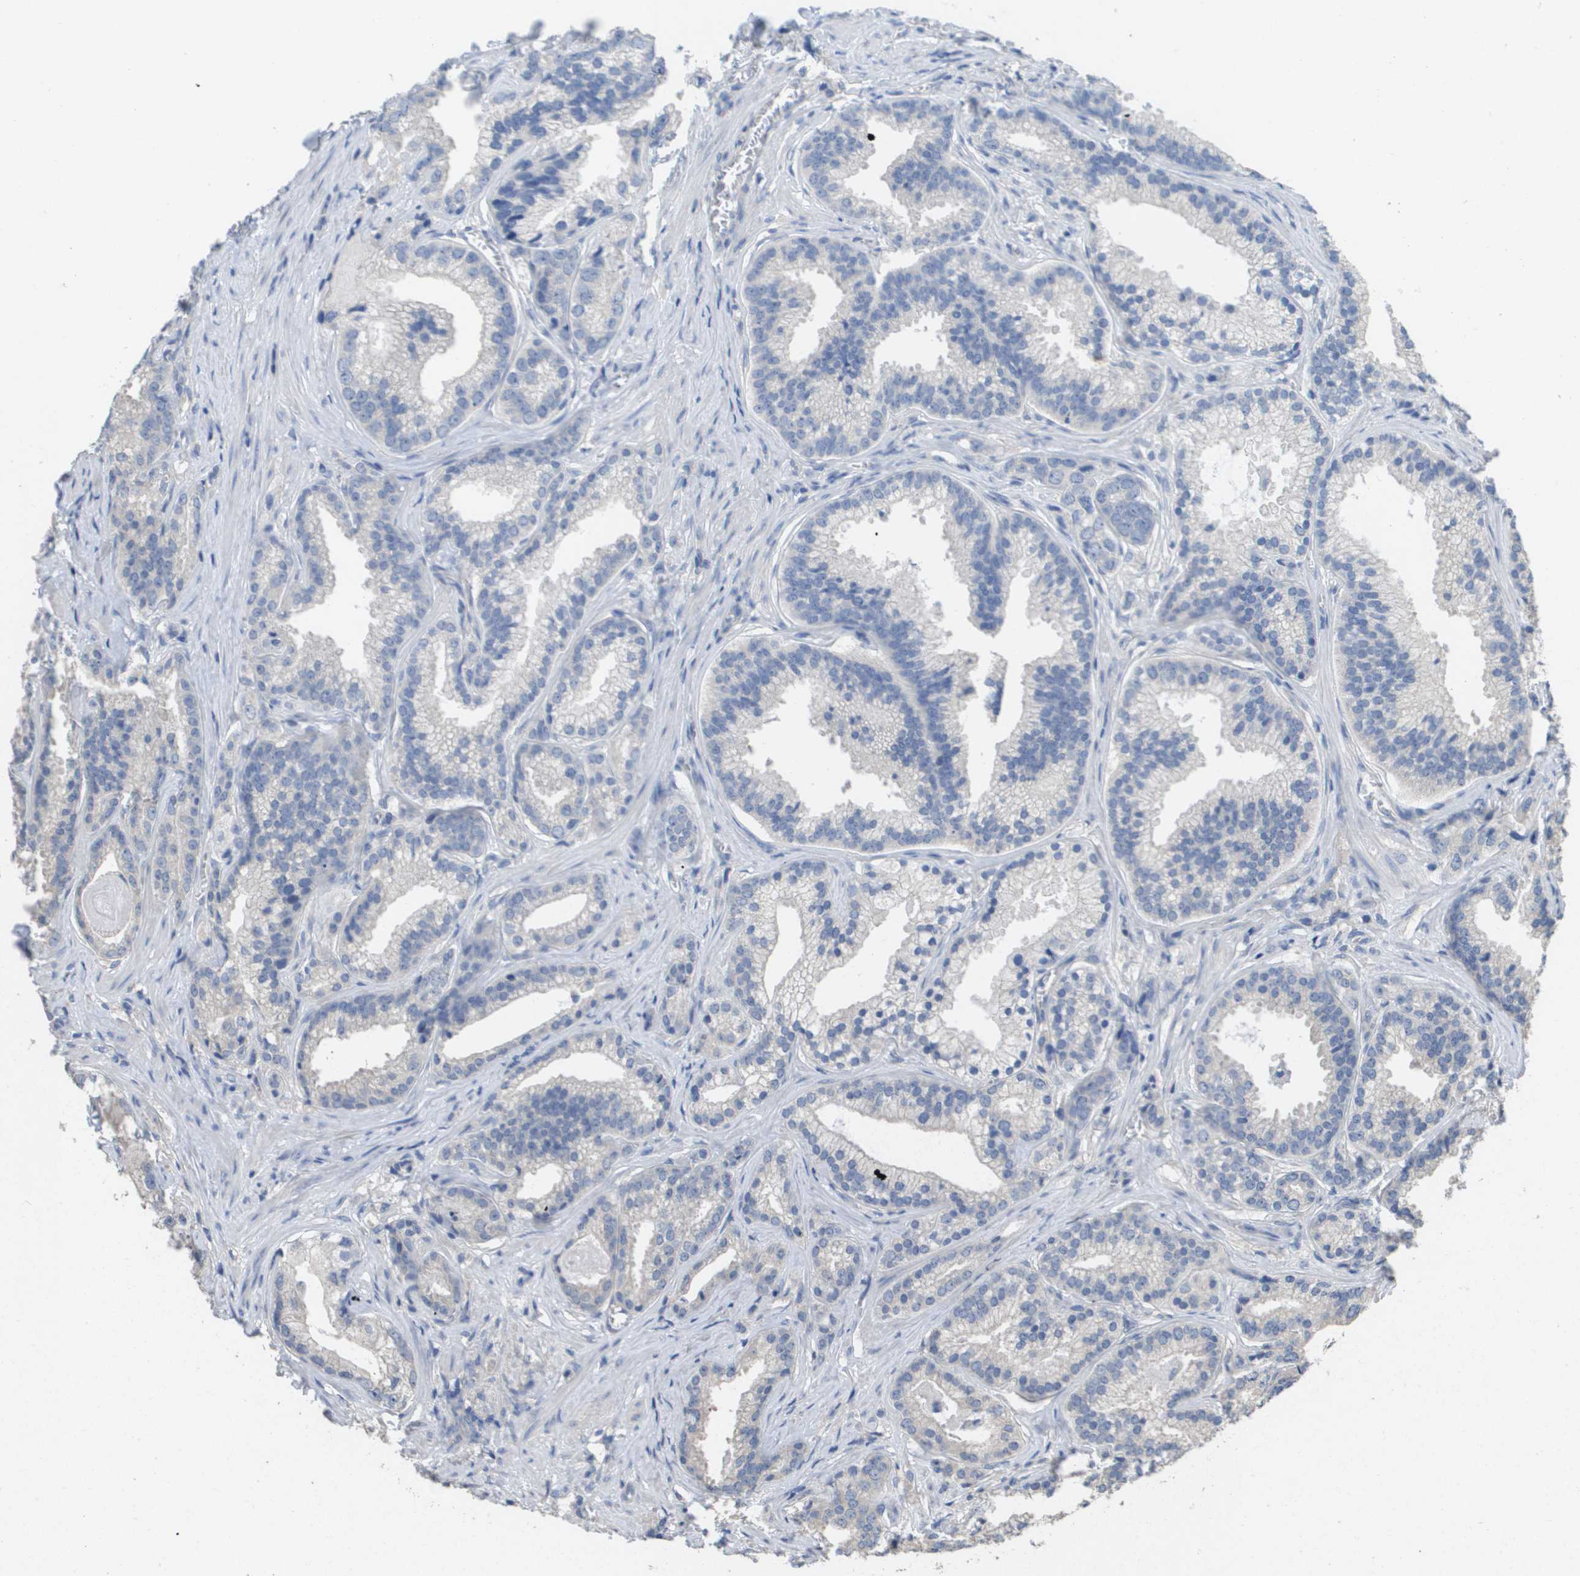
{"staining": {"intensity": "negative", "quantity": "none", "location": "none"}, "tissue": "prostate cancer", "cell_type": "Tumor cells", "image_type": "cancer", "snomed": [{"axis": "morphology", "description": "Adenocarcinoma, Low grade"}, {"axis": "topography", "description": "Prostate"}], "caption": "An image of prostate cancer stained for a protein demonstrates no brown staining in tumor cells.", "gene": "CA9", "patient": {"sex": "male", "age": 59}}